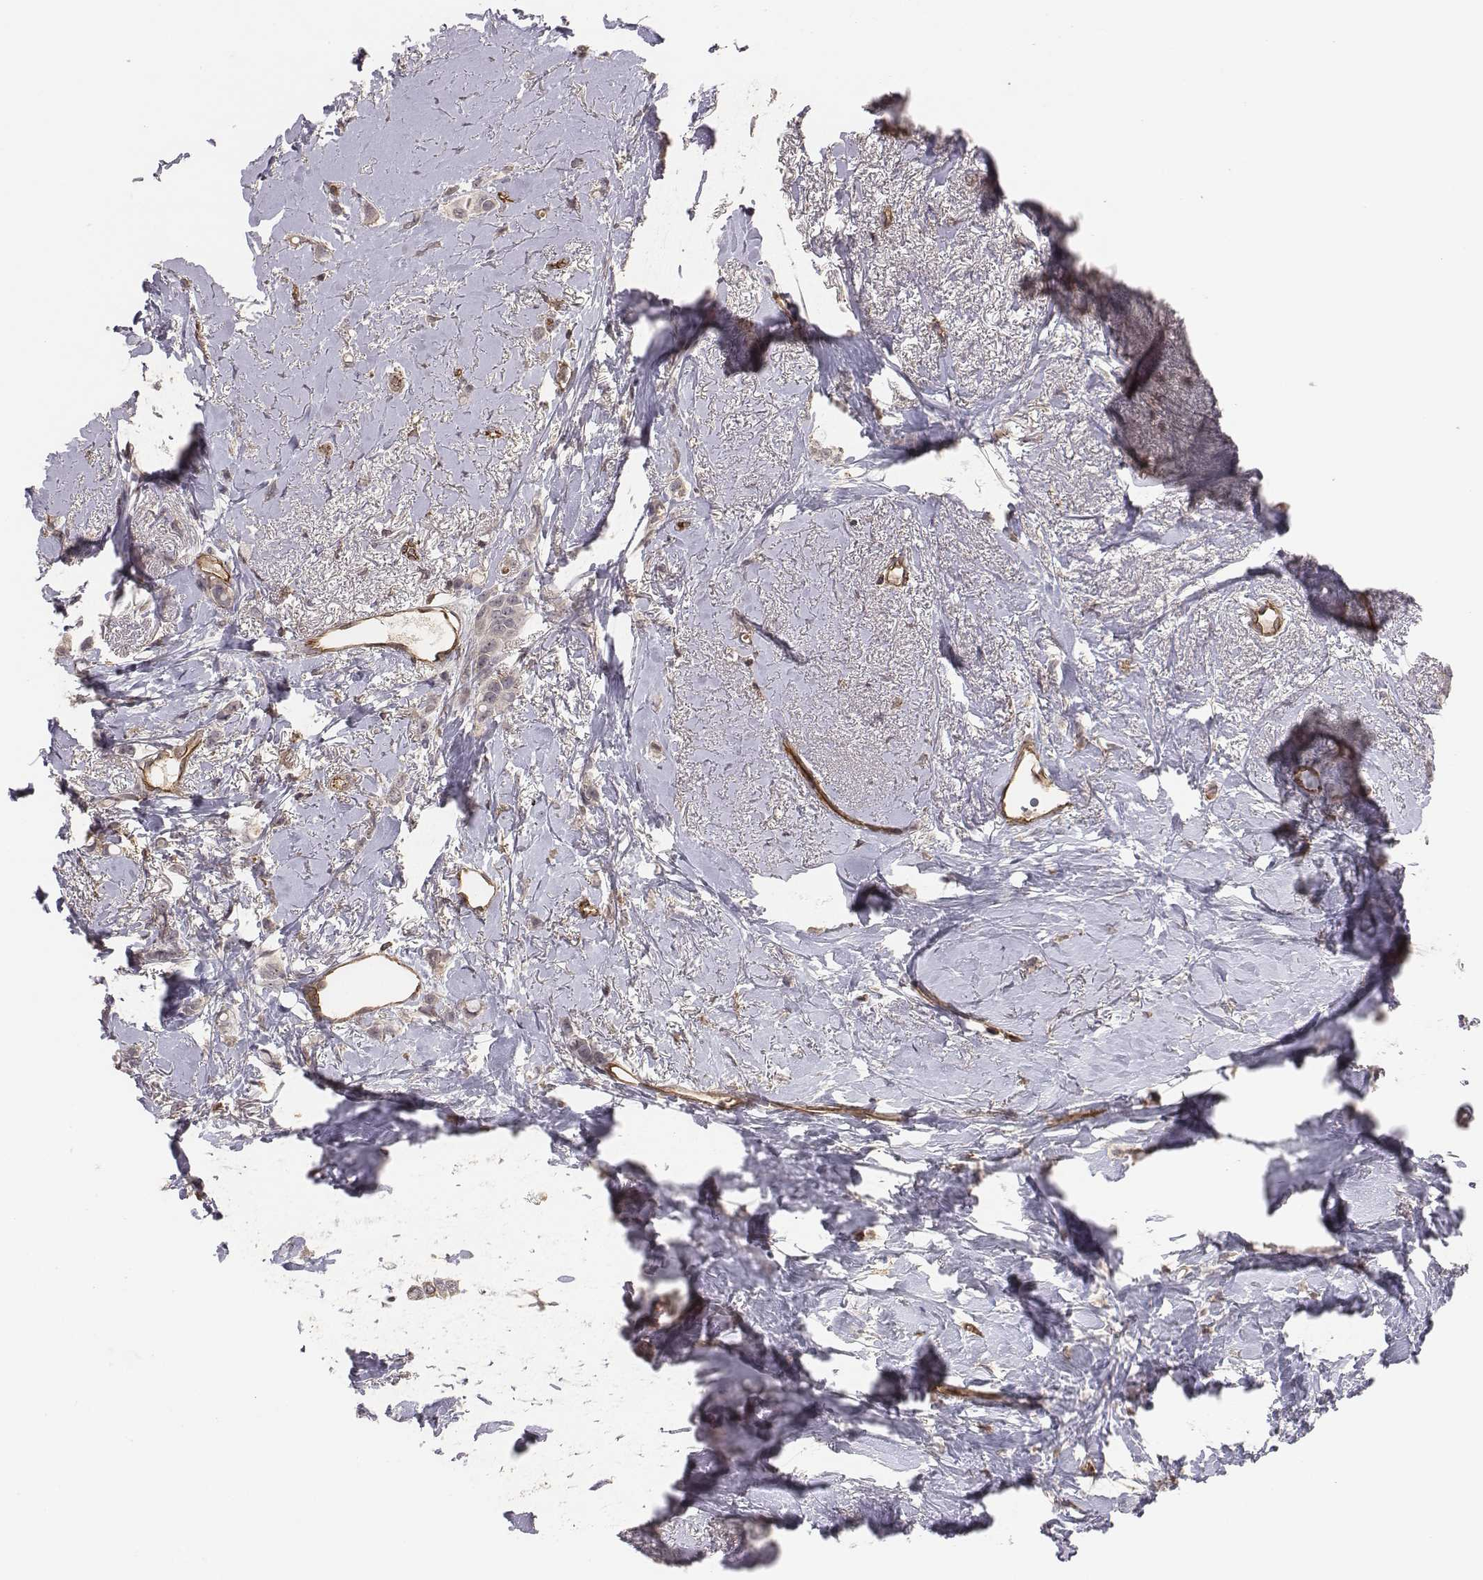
{"staining": {"intensity": "negative", "quantity": "none", "location": "none"}, "tissue": "breast cancer", "cell_type": "Tumor cells", "image_type": "cancer", "snomed": [{"axis": "morphology", "description": "Lobular carcinoma"}, {"axis": "topography", "description": "Breast"}], "caption": "Breast cancer (lobular carcinoma) was stained to show a protein in brown. There is no significant expression in tumor cells. Brightfield microscopy of IHC stained with DAB (brown) and hematoxylin (blue), captured at high magnification.", "gene": "PTPRG", "patient": {"sex": "female", "age": 66}}